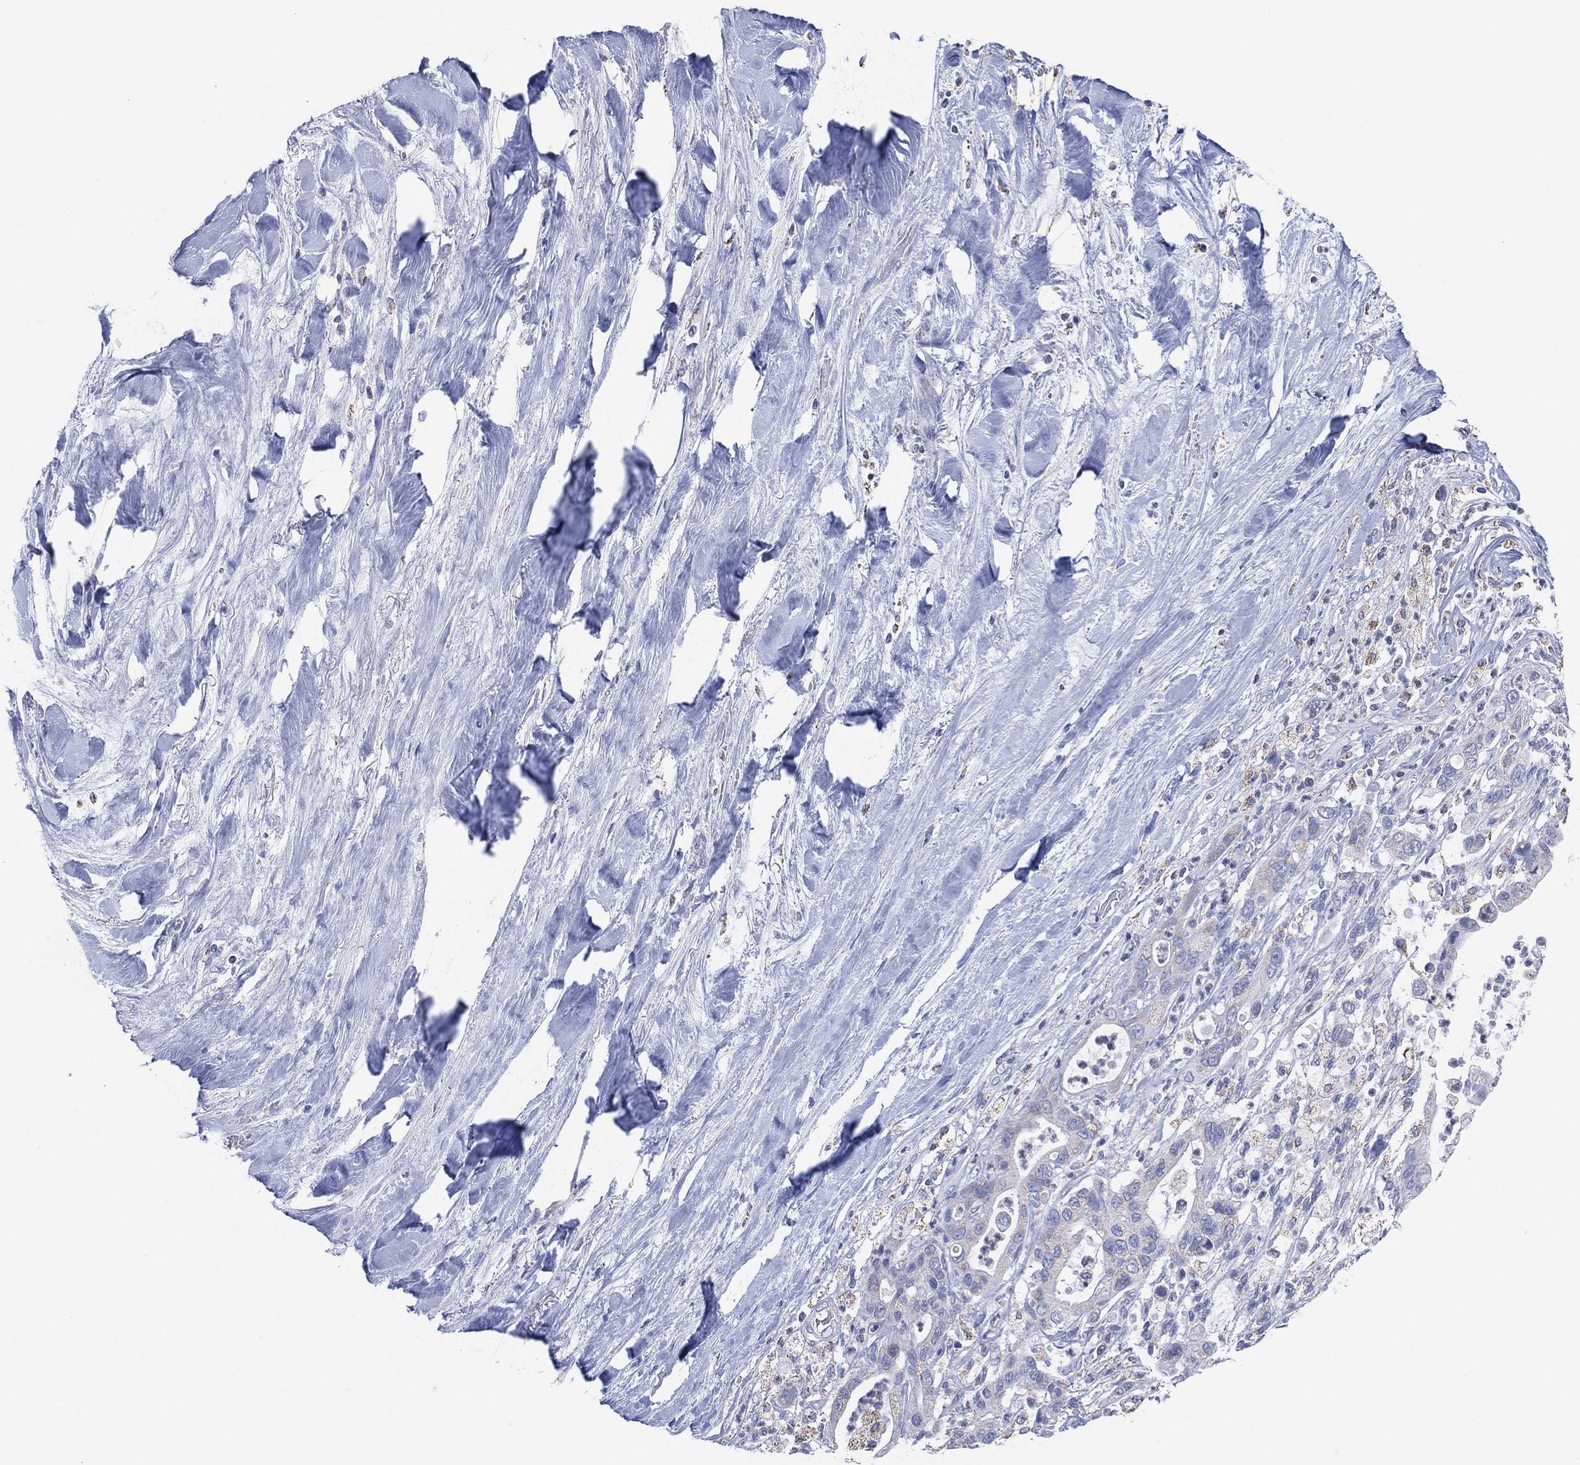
{"staining": {"intensity": "negative", "quantity": "none", "location": "none"}, "tissue": "liver cancer", "cell_type": "Tumor cells", "image_type": "cancer", "snomed": [{"axis": "morphology", "description": "Cholangiocarcinoma"}, {"axis": "topography", "description": "Liver"}], "caption": "Immunohistochemical staining of human liver cancer reveals no significant staining in tumor cells.", "gene": "CFTR", "patient": {"sex": "female", "age": 54}}